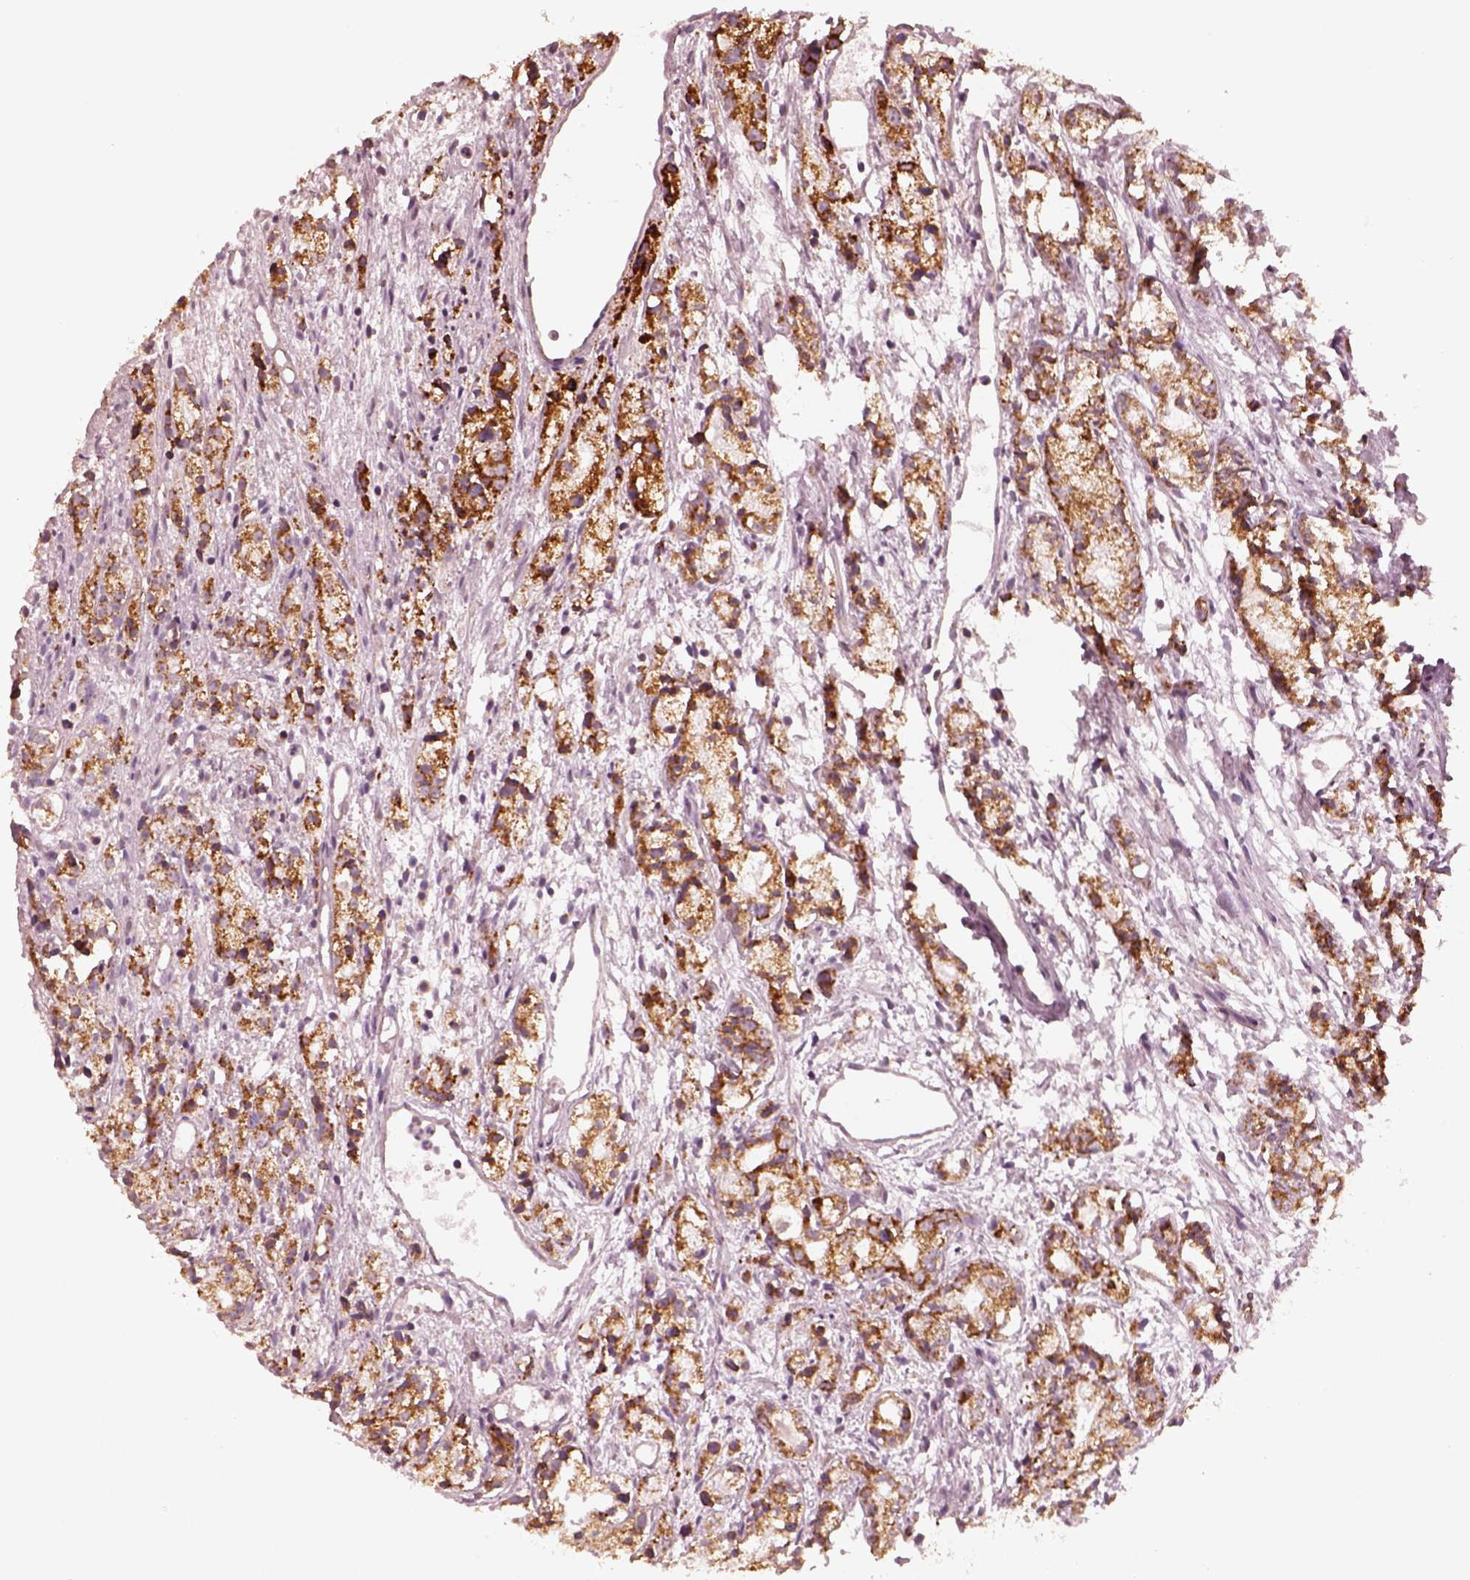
{"staining": {"intensity": "strong", "quantity": ">75%", "location": "cytoplasmic/membranous"}, "tissue": "prostate cancer", "cell_type": "Tumor cells", "image_type": "cancer", "snomed": [{"axis": "morphology", "description": "Adenocarcinoma, Medium grade"}, {"axis": "topography", "description": "Prostate"}], "caption": "DAB immunohistochemical staining of prostate cancer reveals strong cytoplasmic/membranous protein positivity in approximately >75% of tumor cells. (Brightfield microscopy of DAB IHC at high magnification).", "gene": "ENTPD6", "patient": {"sex": "male", "age": 74}}